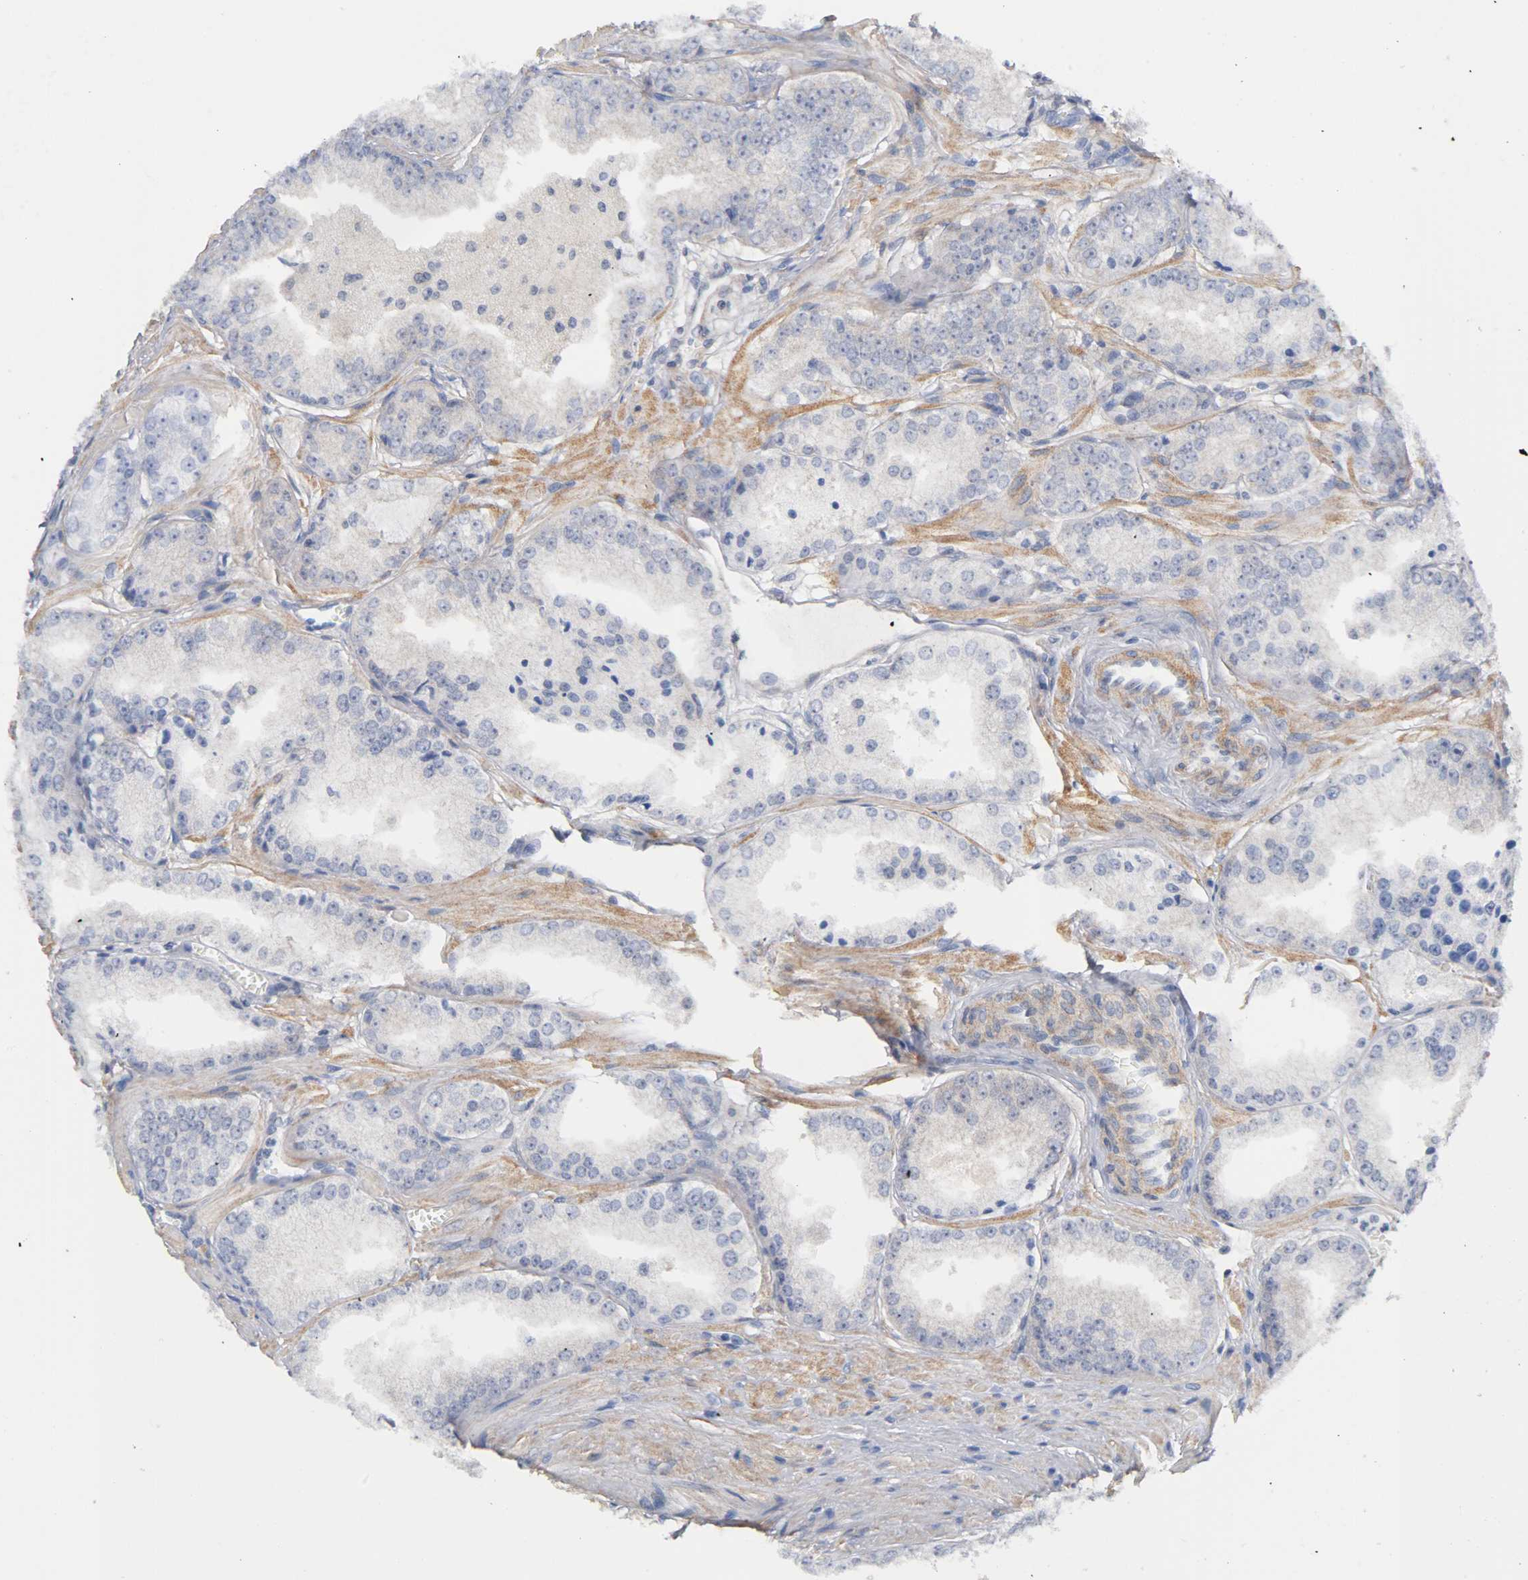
{"staining": {"intensity": "negative", "quantity": "none", "location": "none"}, "tissue": "prostate cancer", "cell_type": "Tumor cells", "image_type": "cancer", "snomed": [{"axis": "morphology", "description": "Adenocarcinoma, High grade"}, {"axis": "topography", "description": "Prostate"}], "caption": "Immunohistochemistry (IHC) photomicrograph of human prostate cancer stained for a protein (brown), which demonstrates no expression in tumor cells.", "gene": "UBE2M", "patient": {"sex": "male", "age": 61}}